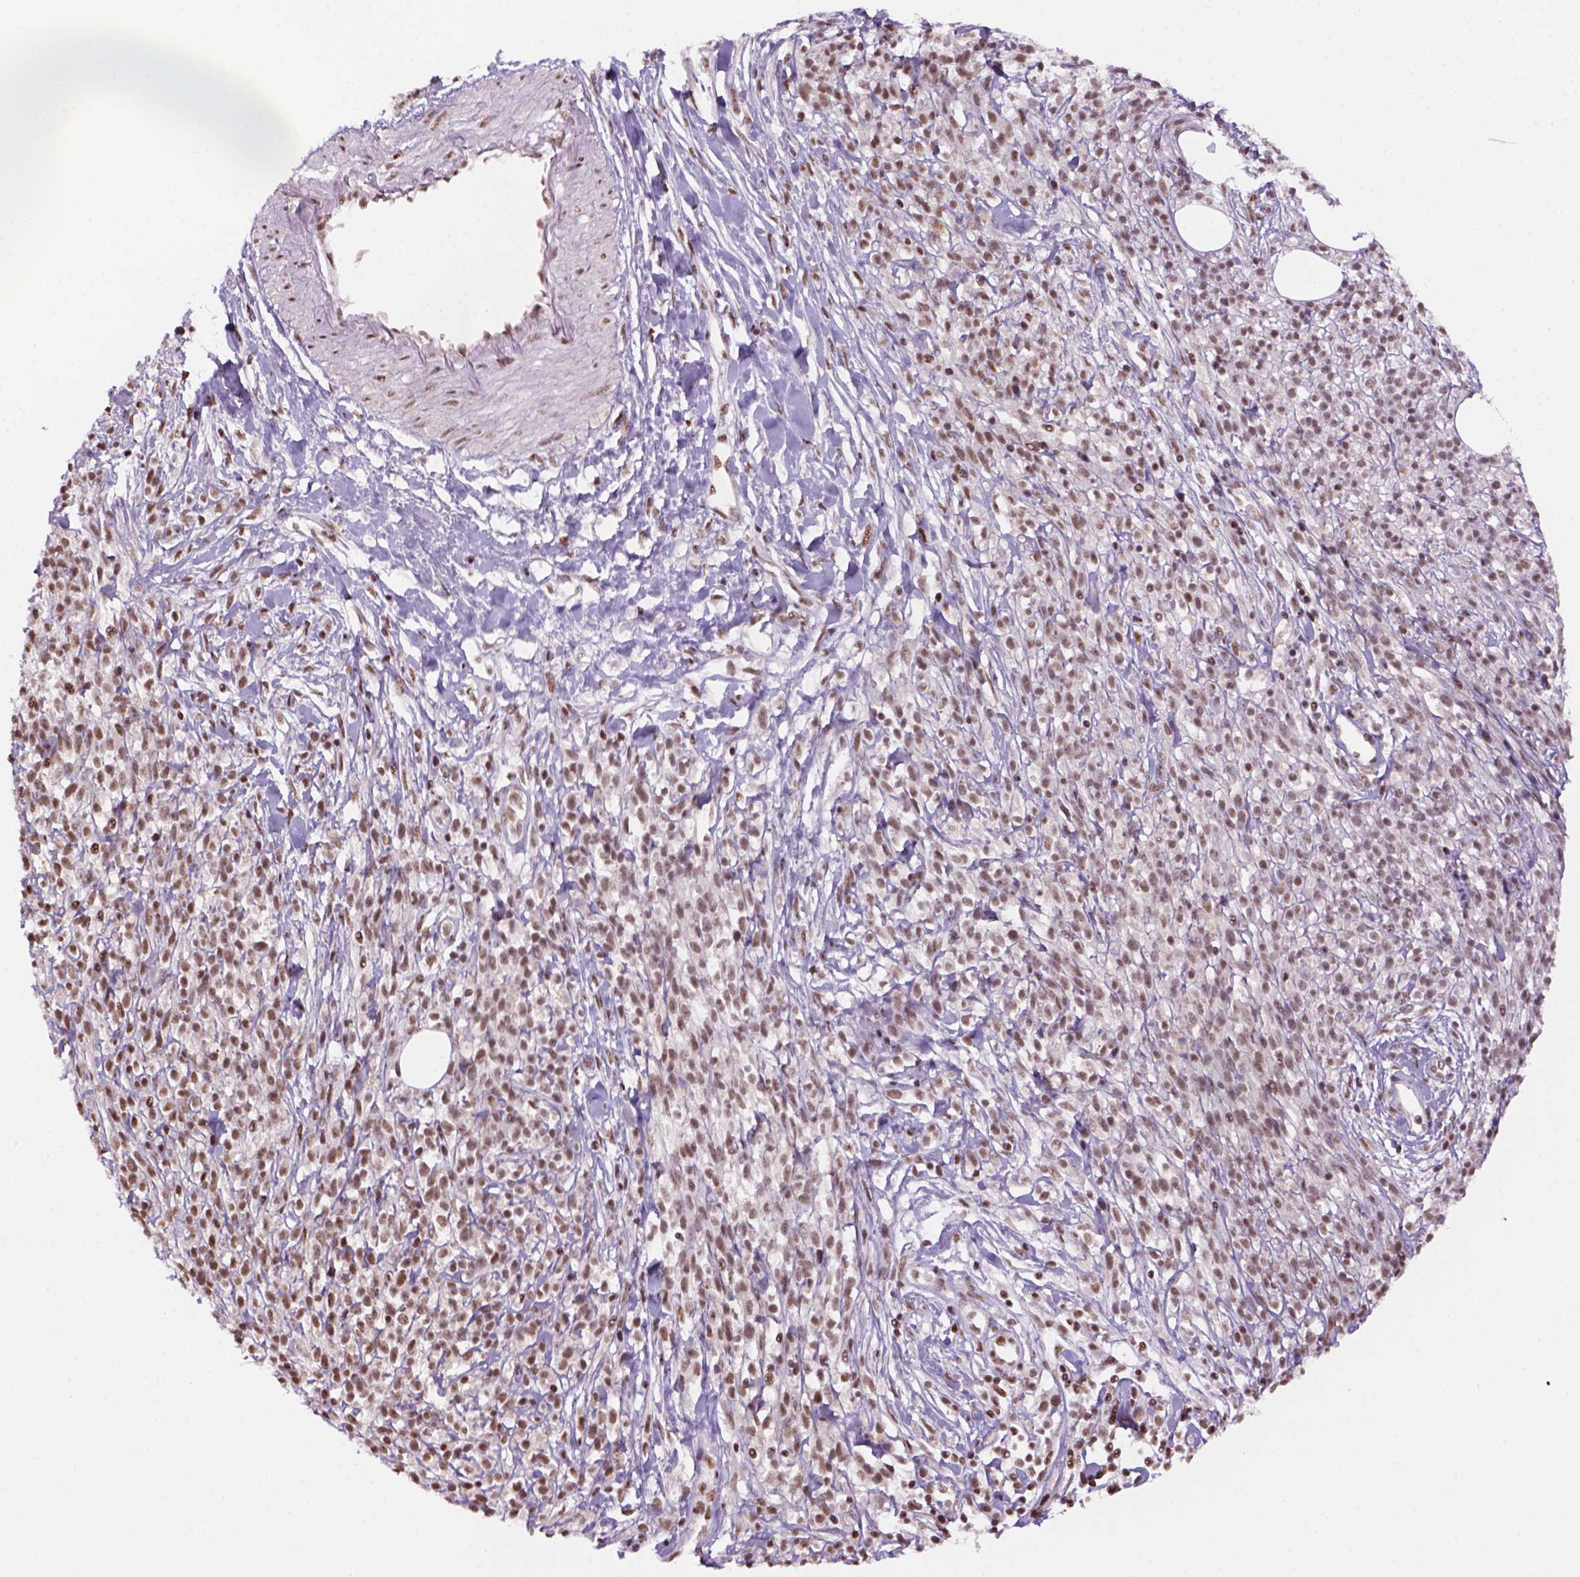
{"staining": {"intensity": "moderate", "quantity": ">75%", "location": "nuclear"}, "tissue": "melanoma", "cell_type": "Tumor cells", "image_type": "cancer", "snomed": [{"axis": "morphology", "description": "Malignant melanoma, NOS"}, {"axis": "topography", "description": "Skin"}, {"axis": "topography", "description": "Skin of trunk"}], "caption": "IHC staining of malignant melanoma, which shows medium levels of moderate nuclear positivity in approximately >75% of tumor cells indicating moderate nuclear protein positivity. The staining was performed using DAB (3,3'-diaminobenzidine) (brown) for protein detection and nuclei were counterstained in hematoxylin (blue).", "gene": "GOT1", "patient": {"sex": "male", "age": 74}}